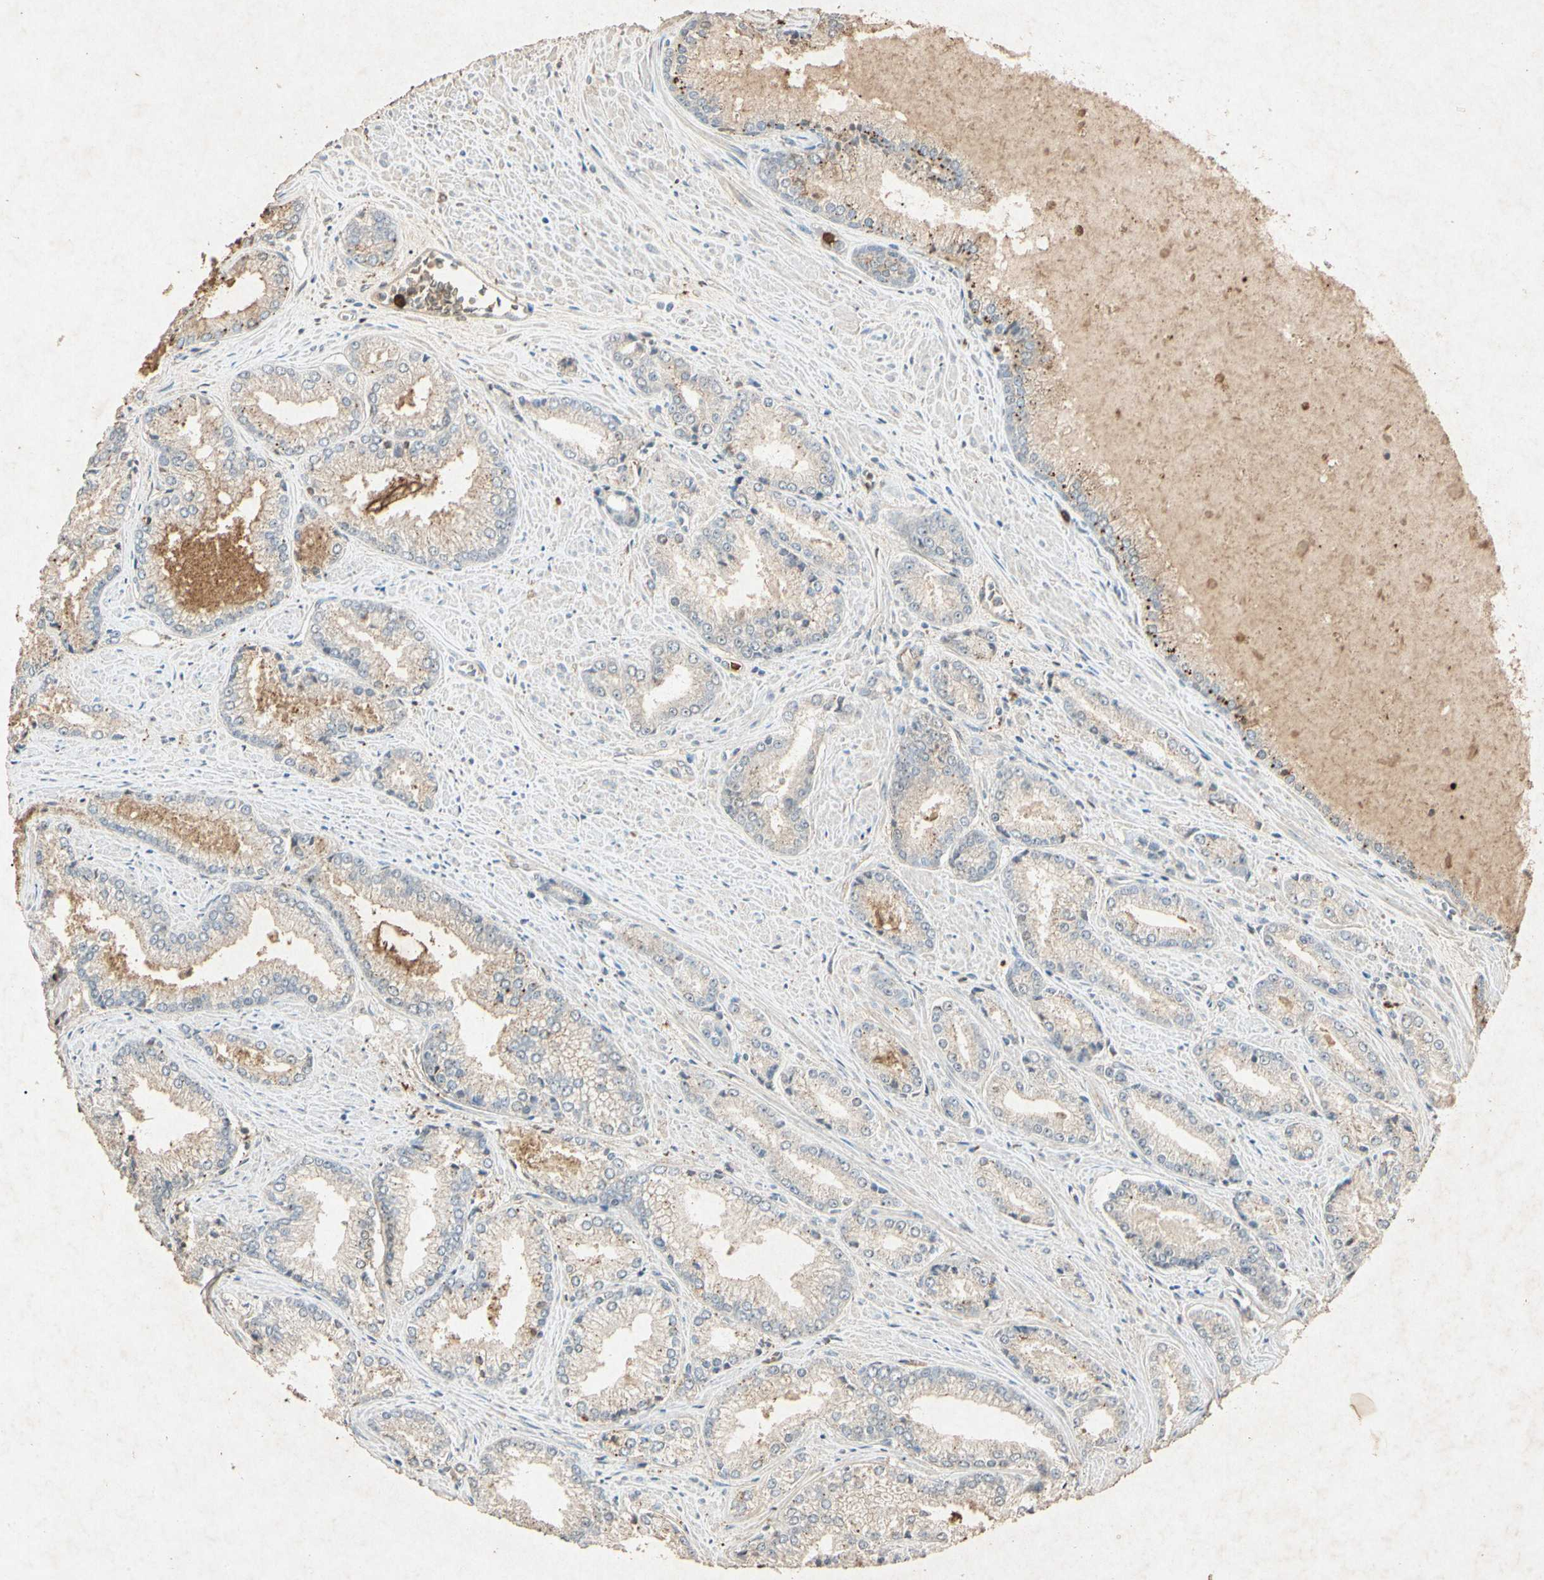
{"staining": {"intensity": "weak", "quantity": ">75%", "location": "cytoplasmic/membranous"}, "tissue": "prostate cancer", "cell_type": "Tumor cells", "image_type": "cancer", "snomed": [{"axis": "morphology", "description": "Adenocarcinoma, Low grade"}, {"axis": "topography", "description": "Prostate"}], "caption": "An image of human low-grade adenocarcinoma (prostate) stained for a protein demonstrates weak cytoplasmic/membranous brown staining in tumor cells.", "gene": "MSRB1", "patient": {"sex": "male", "age": 64}}